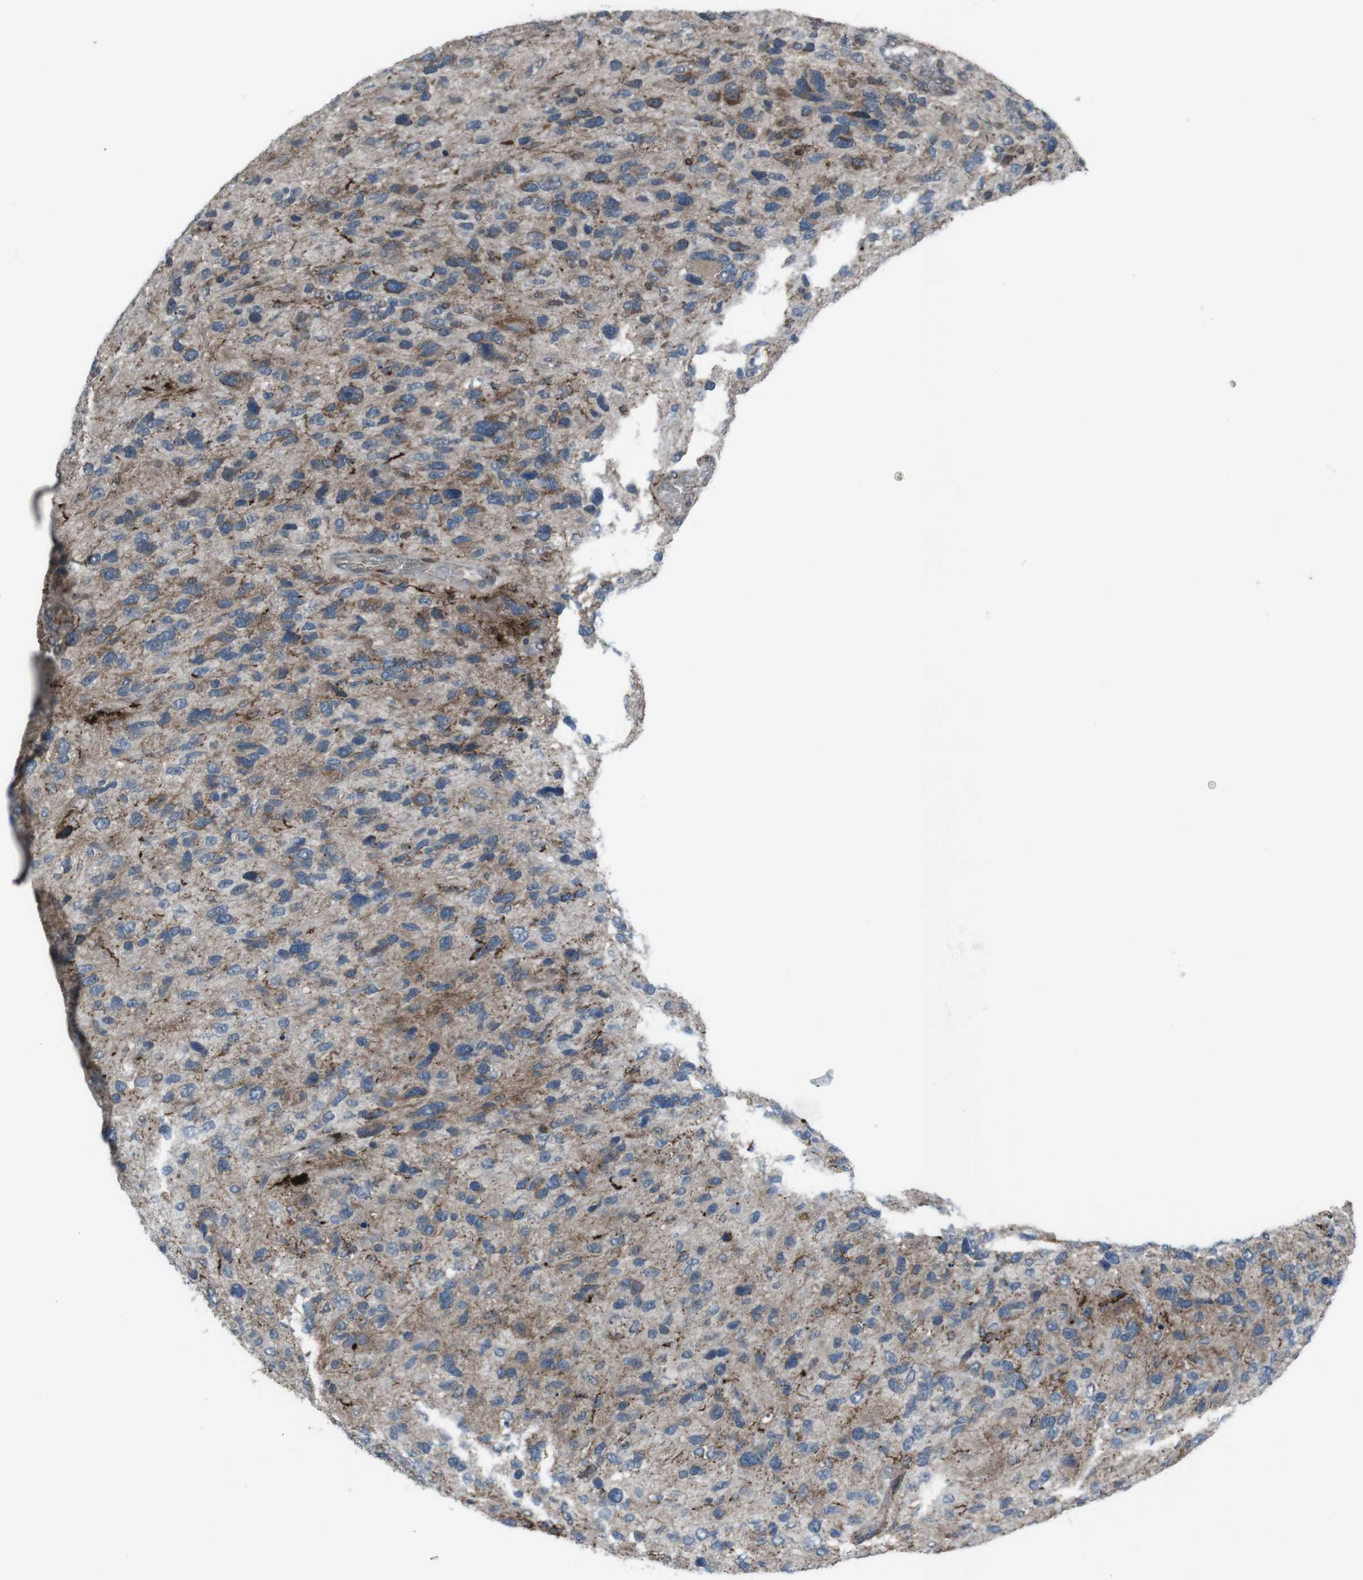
{"staining": {"intensity": "moderate", "quantity": "25%-75%", "location": "cytoplasmic/membranous"}, "tissue": "glioma", "cell_type": "Tumor cells", "image_type": "cancer", "snomed": [{"axis": "morphology", "description": "Glioma, malignant, High grade"}, {"axis": "topography", "description": "Brain"}], "caption": "Glioma stained with a brown dye demonstrates moderate cytoplasmic/membranous positive positivity in approximately 25%-75% of tumor cells.", "gene": "GDF10", "patient": {"sex": "female", "age": 58}}